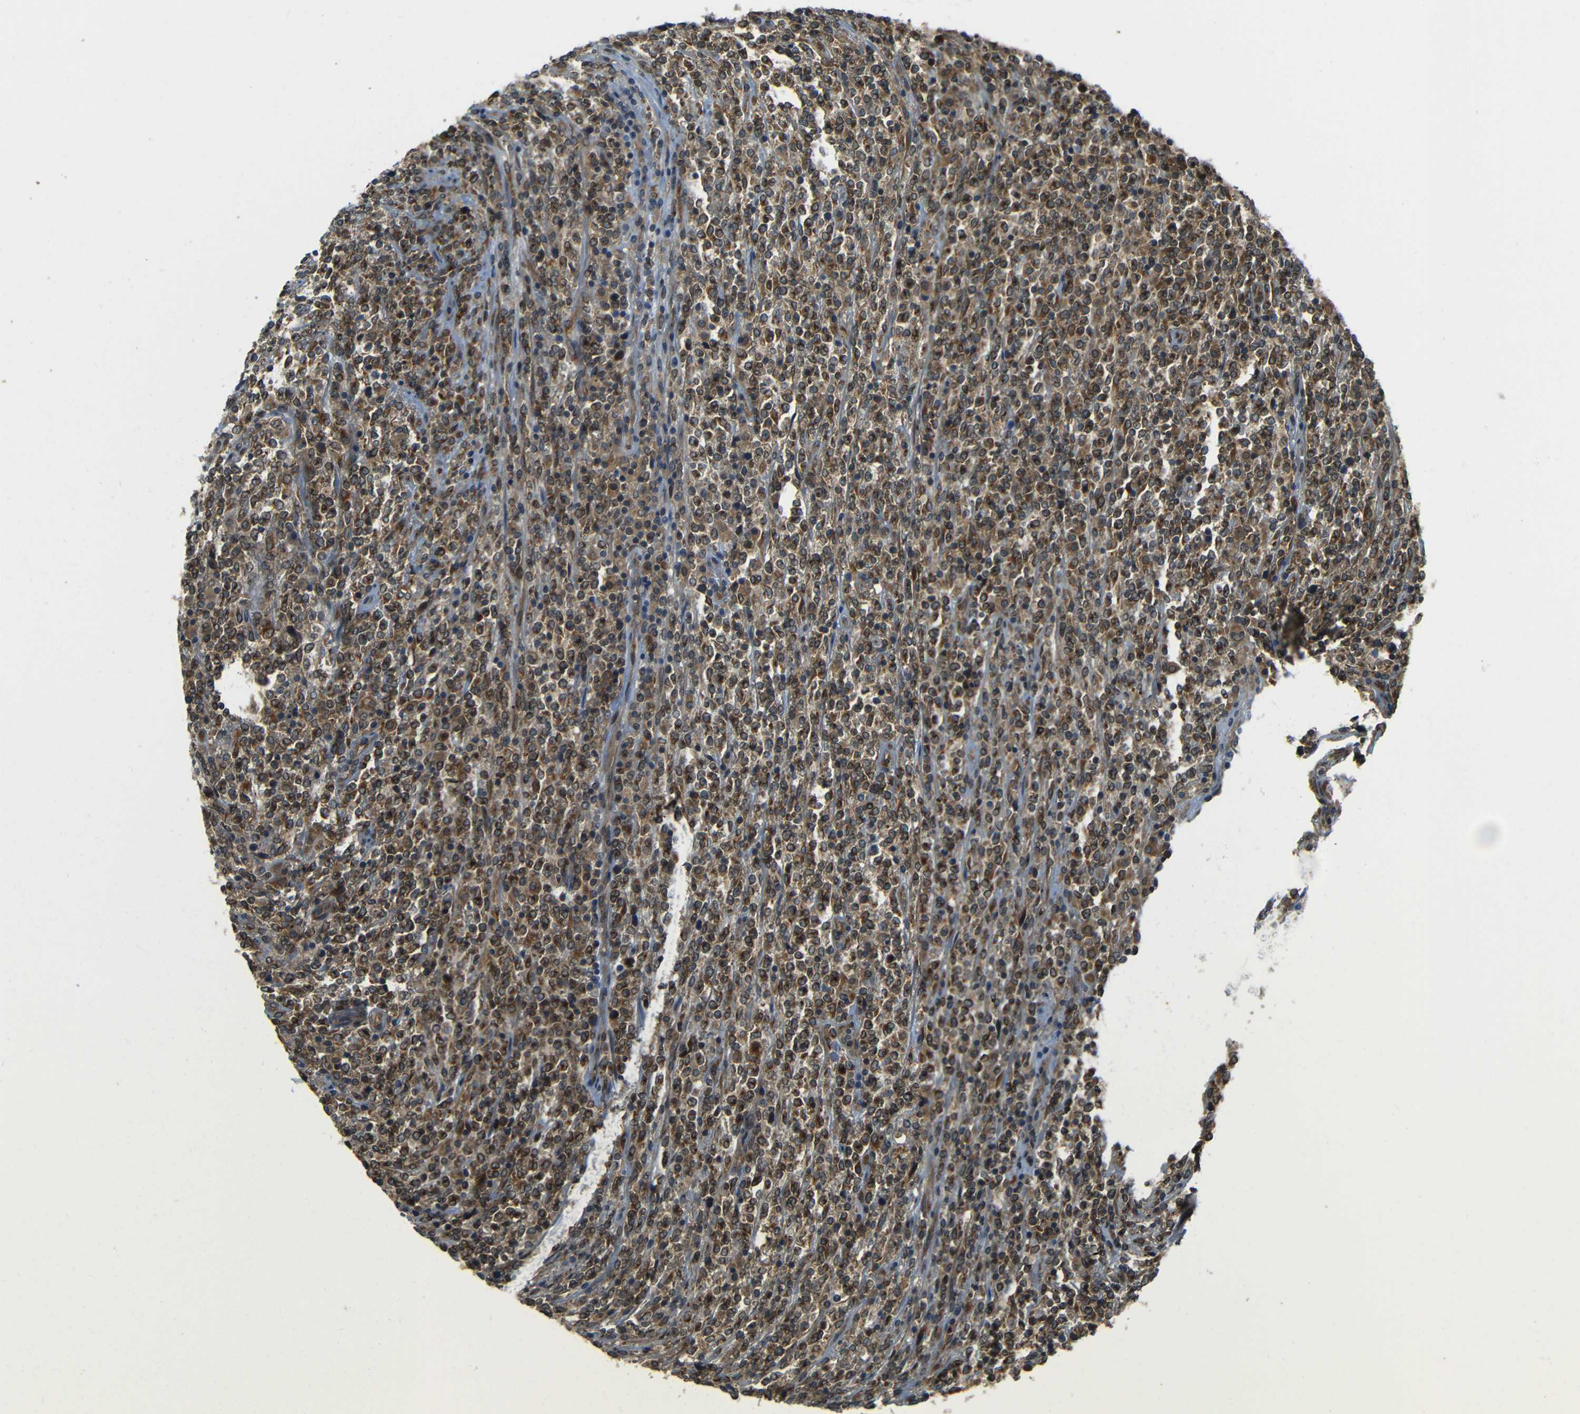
{"staining": {"intensity": "moderate", "quantity": ">75%", "location": "cytoplasmic/membranous"}, "tissue": "lymphoma", "cell_type": "Tumor cells", "image_type": "cancer", "snomed": [{"axis": "morphology", "description": "Malignant lymphoma, non-Hodgkin's type, High grade"}, {"axis": "topography", "description": "Soft tissue"}], "caption": "Protein analysis of malignant lymphoma, non-Hodgkin's type (high-grade) tissue exhibits moderate cytoplasmic/membranous expression in approximately >75% of tumor cells.", "gene": "VAPB", "patient": {"sex": "male", "age": 18}}